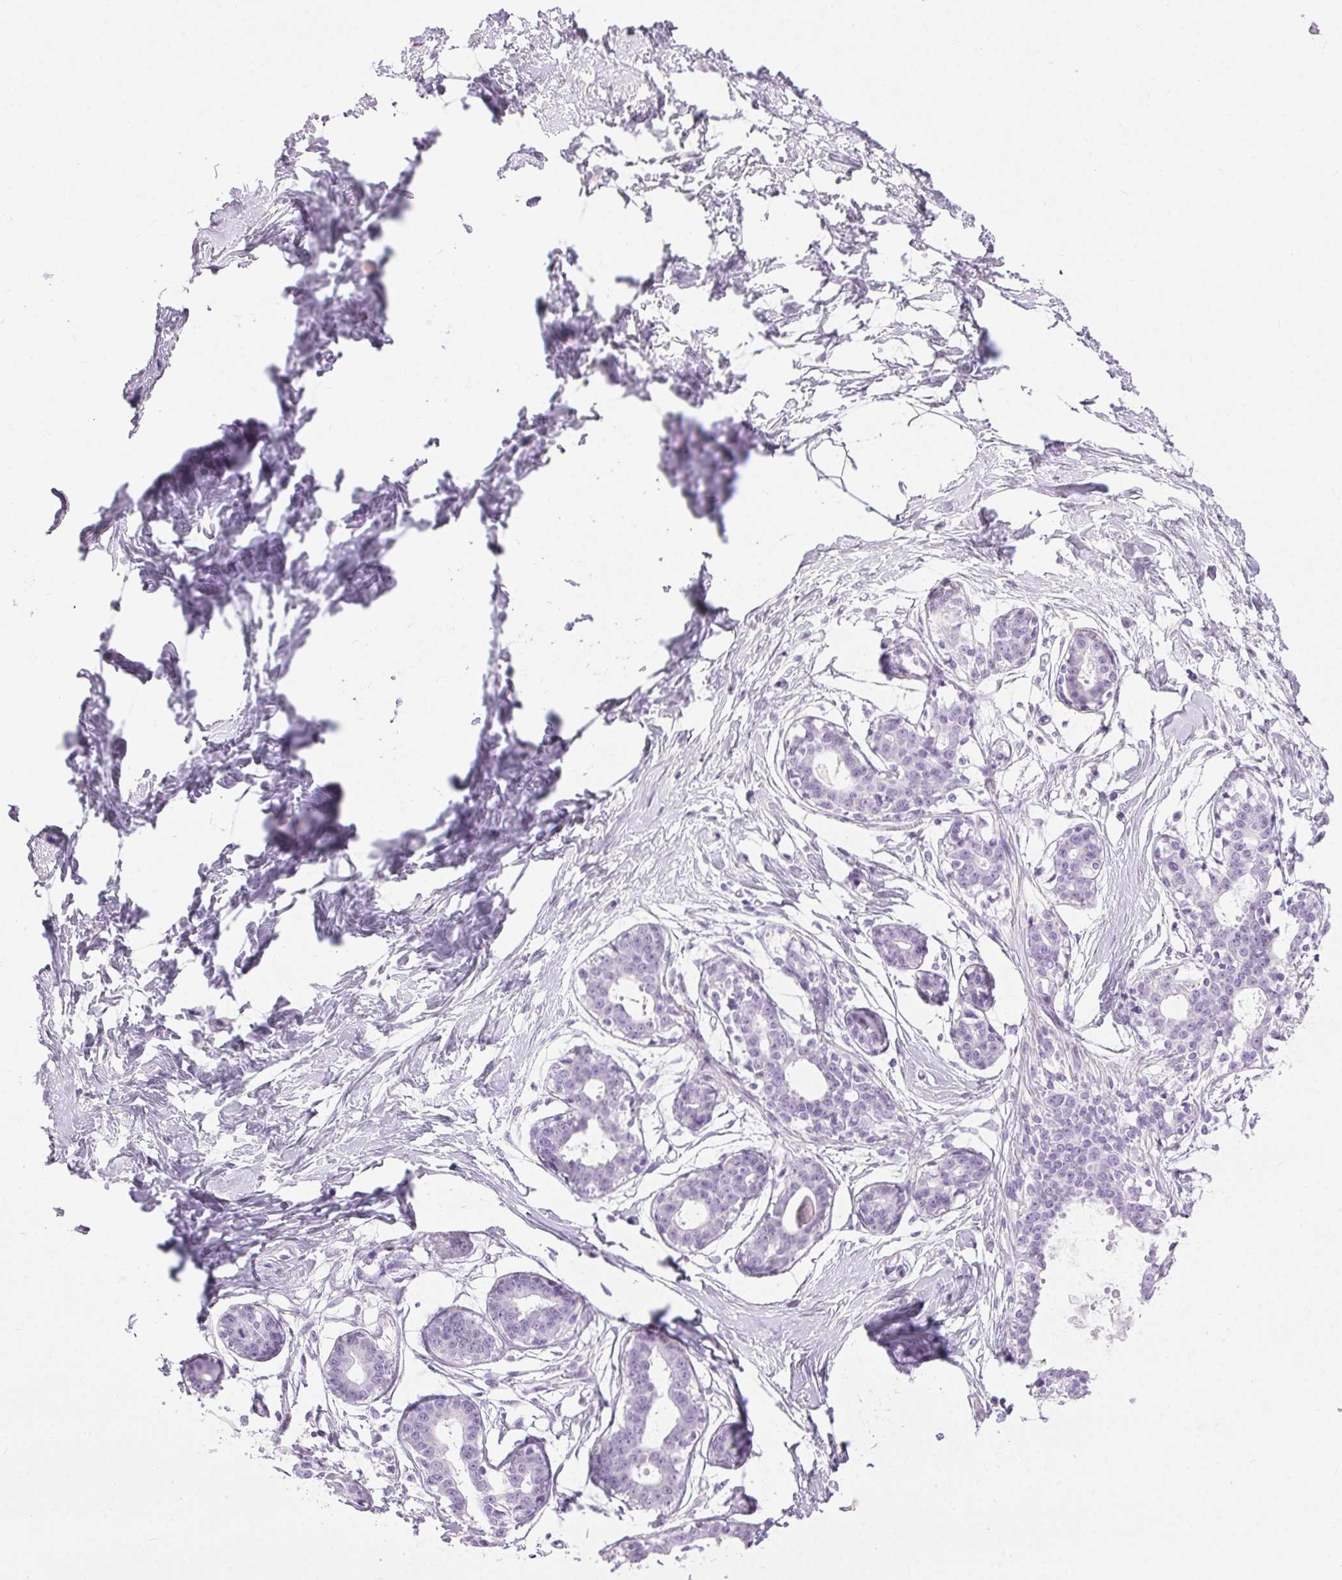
{"staining": {"intensity": "negative", "quantity": "none", "location": "none"}, "tissue": "breast", "cell_type": "Adipocytes", "image_type": "normal", "snomed": [{"axis": "morphology", "description": "Normal tissue, NOS"}, {"axis": "topography", "description": "Breast"}], "caption": "A high-resolution photomicrograph shows immunohistochemistry staining of unremarkable breast, which shows no significant expression in adipocytes. (DAB IHC with hematoxylin counter stain).", "gene": "BEND2", "patient": {"sex": "female", "age": 45}}